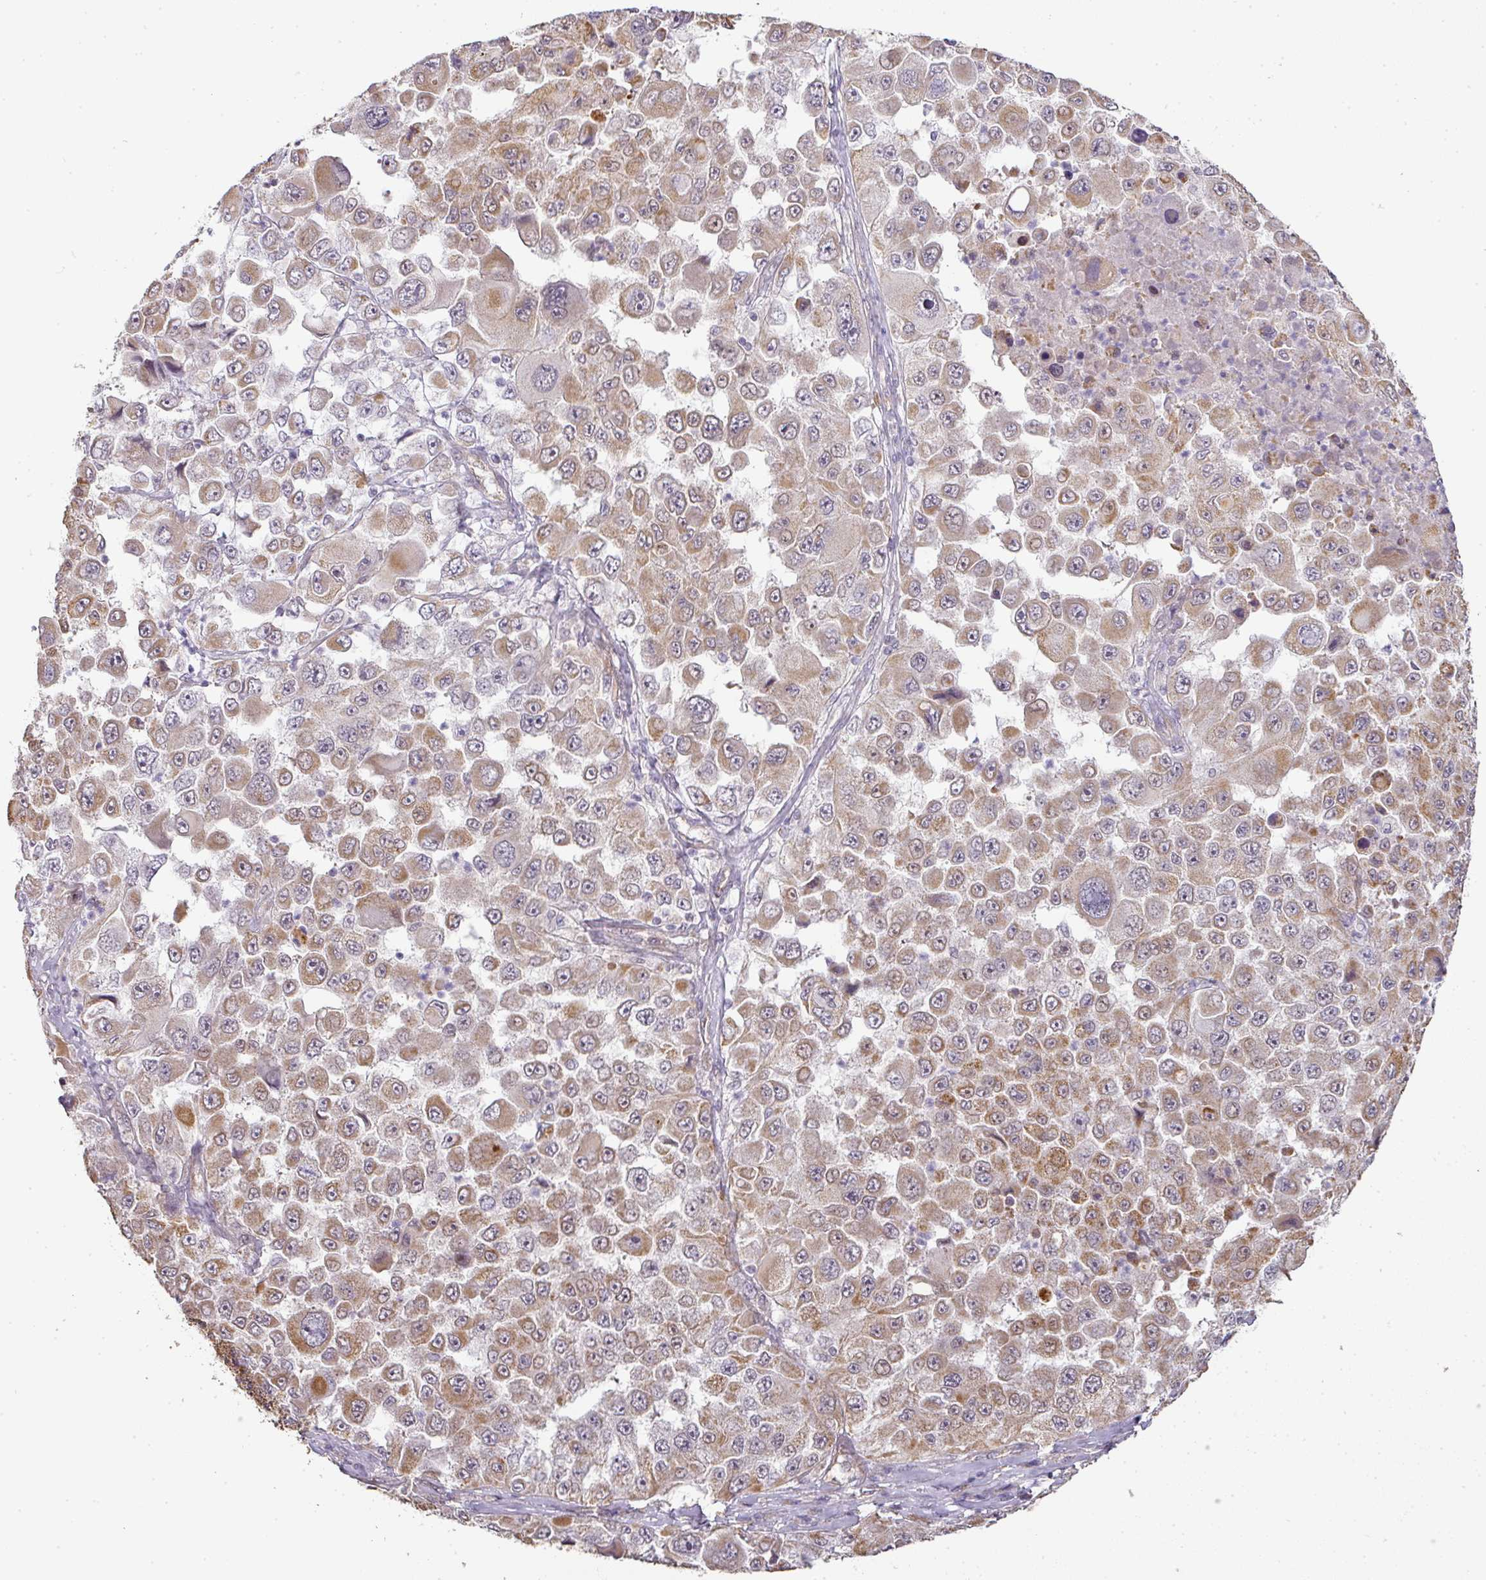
{"staining": {"intensity": "moderate", "quantity": ">75%", "location": "cytoplasmic/membranous"}, "tissue": "melanoma", "cell_type": "Tumor cells", "image_type": "cancer", "snomed": [{"axis": "morphology", "description": "Malignant melanoma, Metastatic site"}, {"axis": "topography", "description": "Lymph node"}], "caption": "Malignant melanoma (metastatic site) was stained to show a protein in brown. There is medium levels of moderate cytoplasmic/membranous positivity in about >75% of tumor cells.", "gene": "MYOM2", "patient": {"sex": "male", "age": 62}}